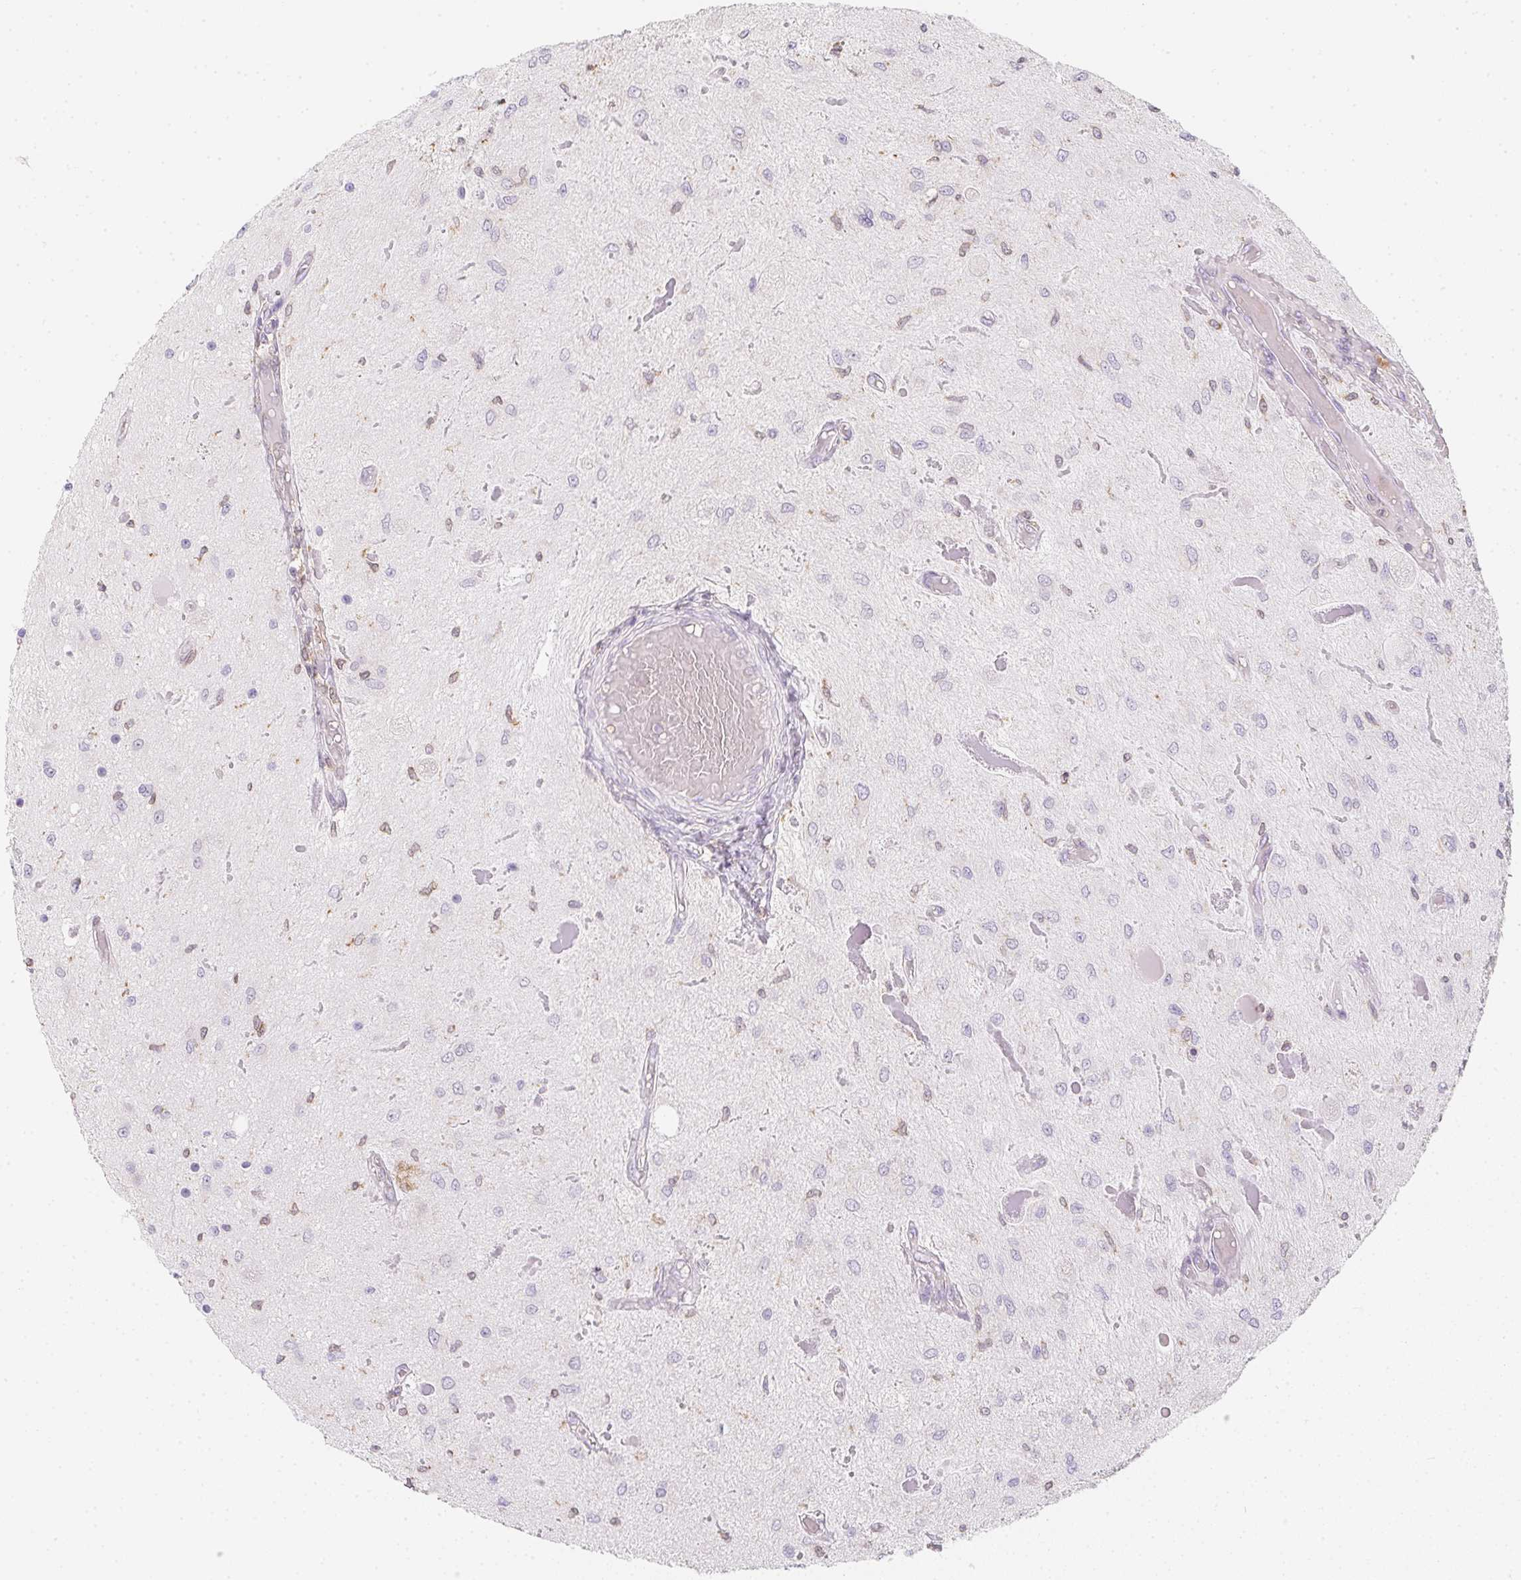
{"staining": {"intensity": "negative", "quantity": "none", "location": "none"}, "tissue": "glioma", "cell_type": "Tumor cells", "image_type": "cancer", "snomed": [{"axis": "morphology", "description": "Glioma, malignant, Low grade"}, {"axis": "topography", "description": "Cerebellum"}], "caption": "IHC micrograph of human malignant glioma (low-grade) stained for a protein (brown), which reveals no positivity in tumor cells.", "gene": "SOAT1", "patient": {"sex": "female", "age": 14}}